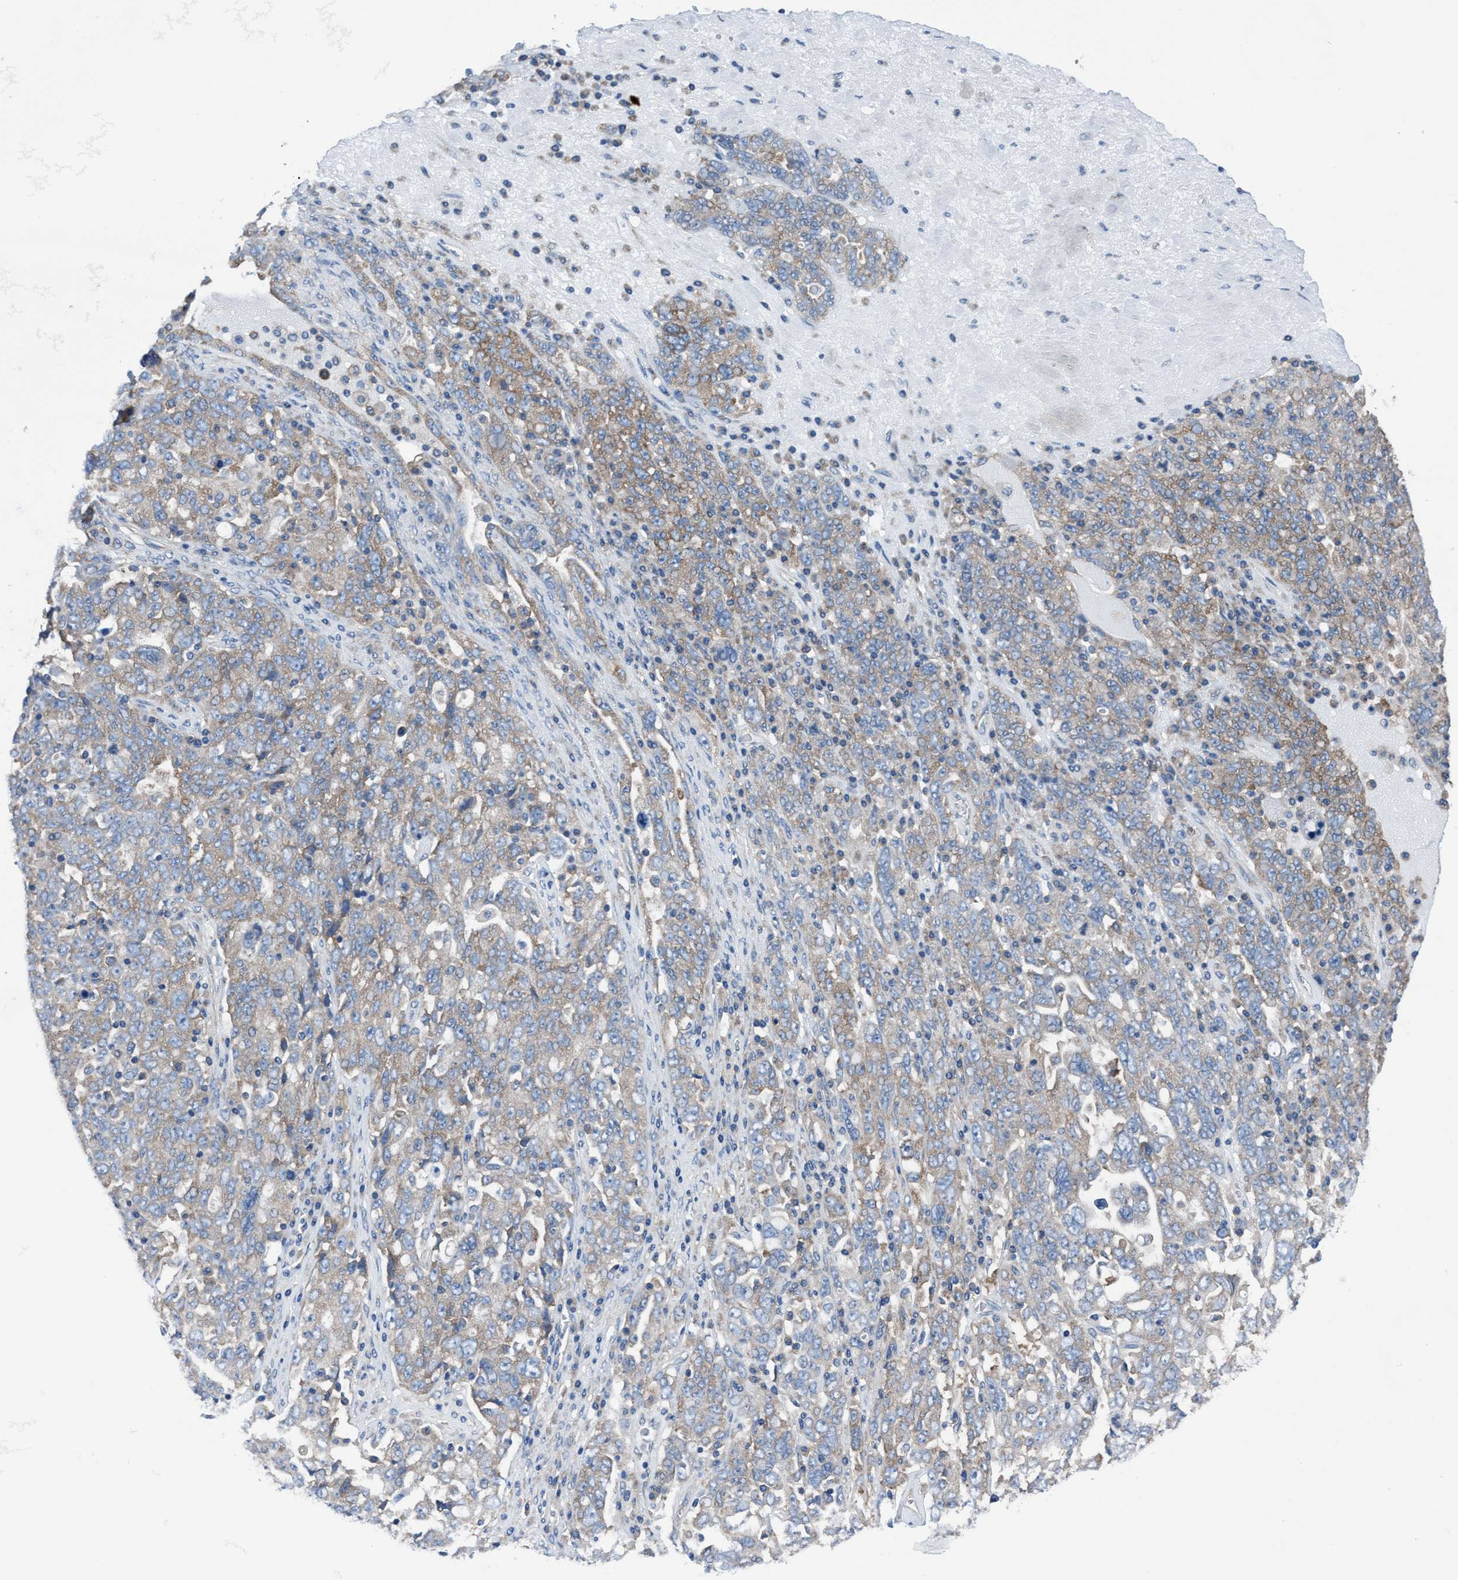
{"staining": {"intensity": "weak", "quantity": "25%-75%", "location": "cytoplasmic/membranous"}, "tissue": "ovarian cancer", "cell_type": "Tumor cells", "image_type": "cancer", "snomed": [{"axis": "morphology", "description": "Carcinoma, endometroid"}, {"axis": "topography", "description": "Ovary"}], "caption": "Immunohistochemistry (DAB (3,3'-diaminobenzidine)) staining of human ovarian endometroid carcinoma exhibits weak cytoplasmic/membranous protein staining in approximately 25%-75% of tumor cells.", "gene": "NMT1", "patient": {"sex": "female", "age": 62}}